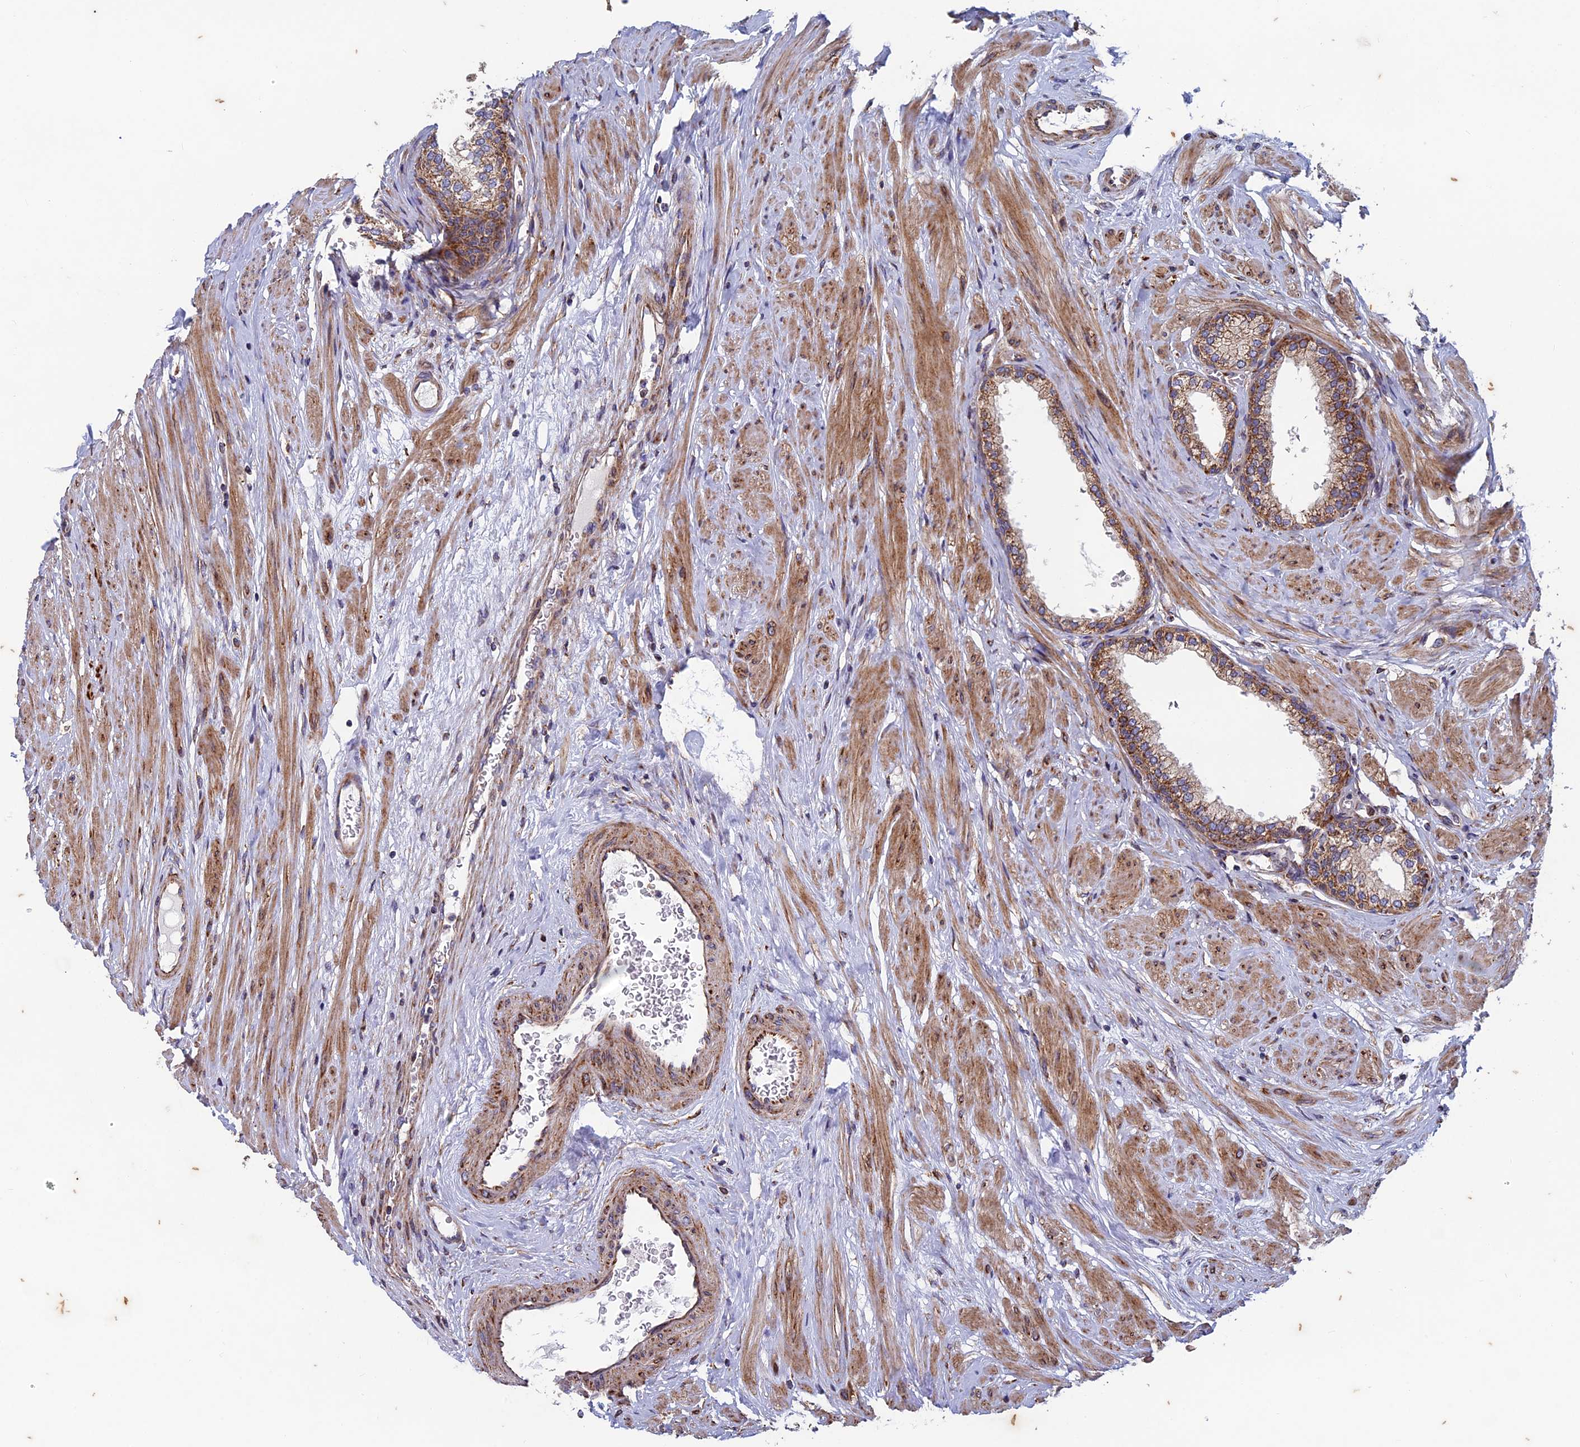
{"staining": {"intensity": "moderate", "quantity": ">75%", "location": "cytoplasmic/membranous"}, "tissue": "prostate", "cell_type": "Glandular cells", "image_type": "normal", "snomed": [{"axis": "morphology", "description": "Normal tissue, NOS"}, {"axis": "morphology", "description": "Urothelial carcinoma, Low grade"}, {"axis": "topography", "description": "Urinary bladder"}, {"axis": "topography", "description": "Prostate"}], "caption": "High-power microscopy captured an immunohistochemistry (IHC) photomicrograph of unremarkable prostate, revealing moderate cytoplasmic/membranous positivity in approximately >75% of glandular cells.", "gene": "AP4S1", "patient": {"sex": "male", "age": 60}}